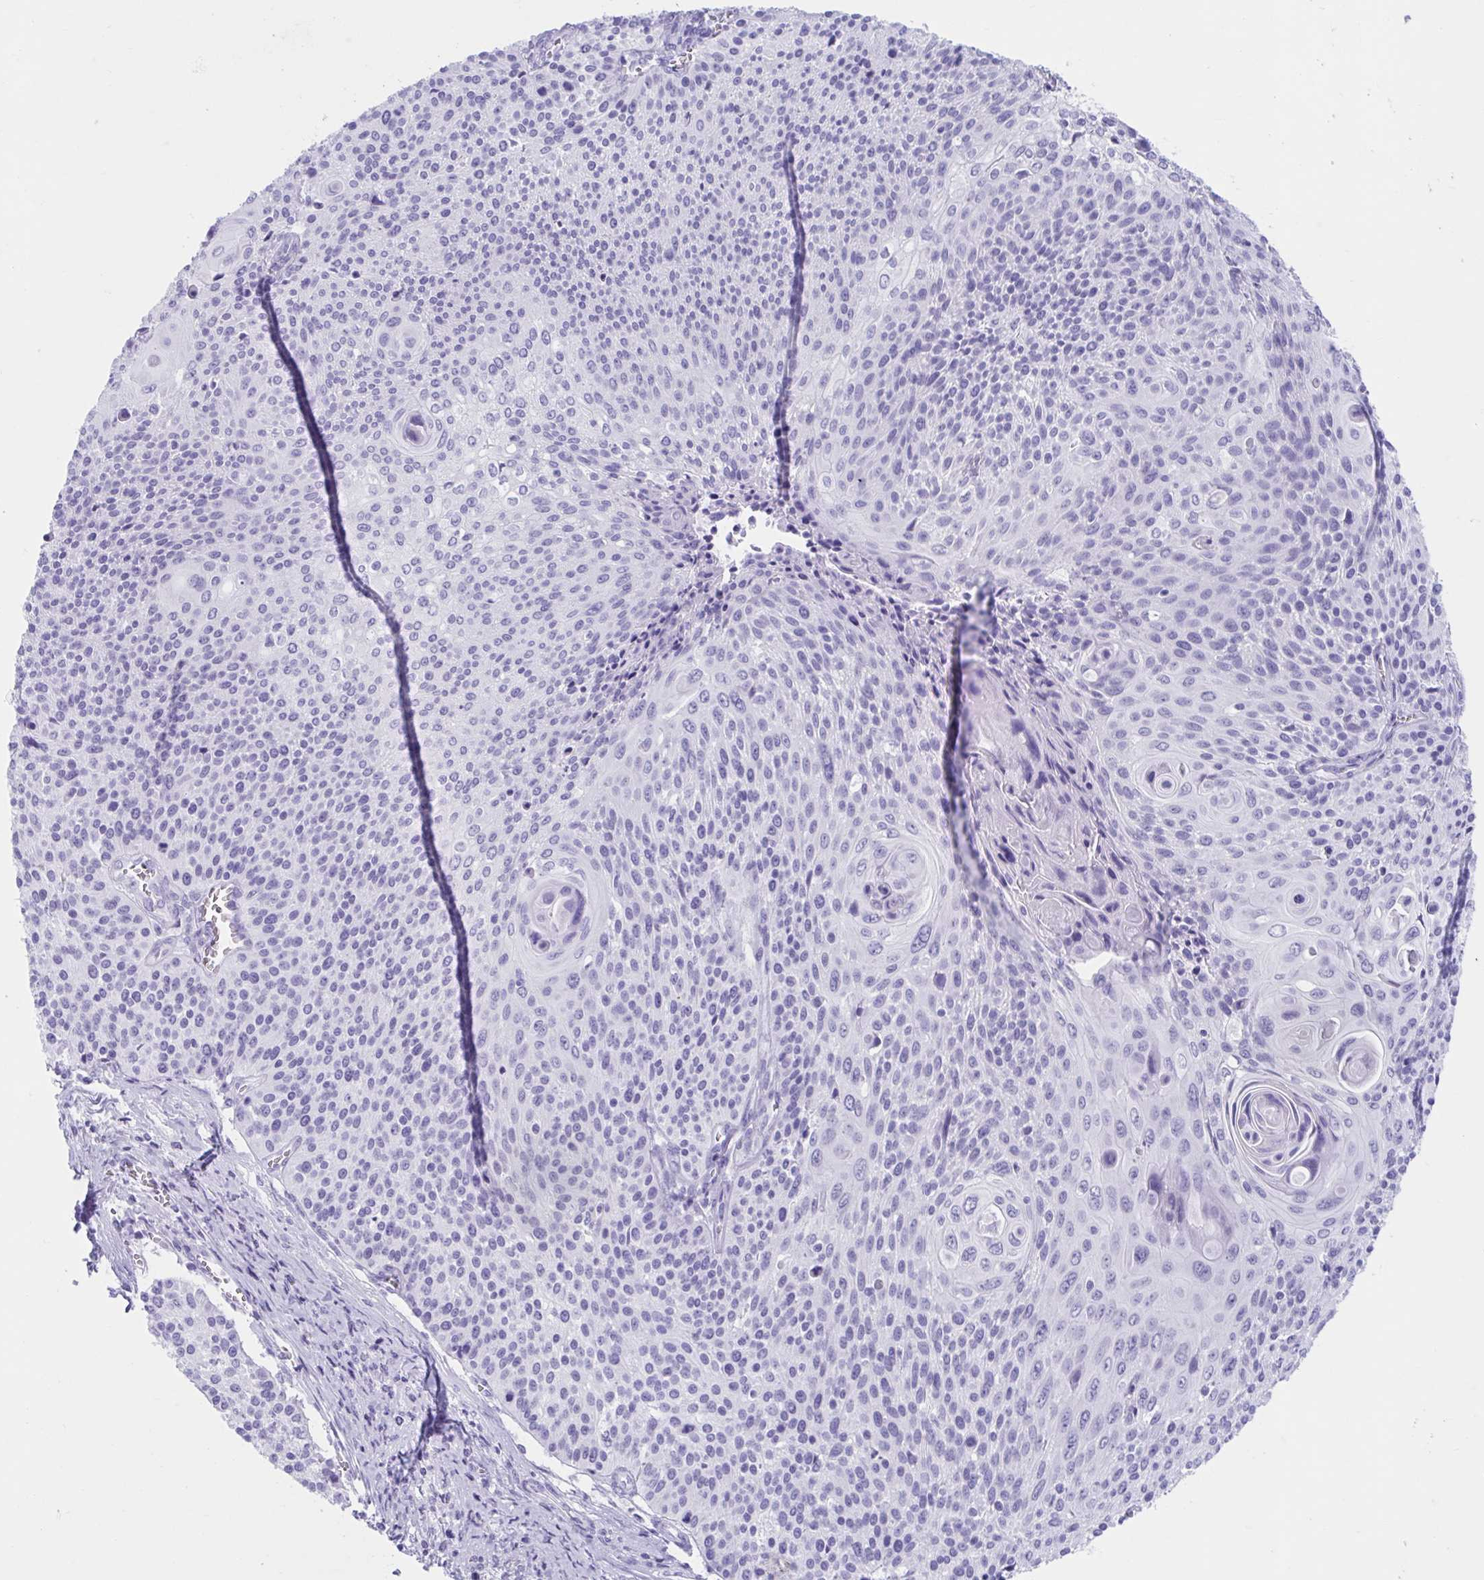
{"staining": {"intensity": "negative", "quantity": "none", "location": "none"}, "tissue": "cervical cancer", "cell_type": "Tumor cells", "image_type": "cancer", "snomed": [{"axis": "morphology", "description": "Squamous cell carcinoma, NOS"}, {"axis": "topography", "description": "Cervix"}], "caption": "Immunohistochemistry photomicrograph of neoplastic tissue: cervical cancer stained with DAB (3,3'-diaminobenzidine) shows no significant protein expression in tumor cells.", "gene": "TMEM35A", "patient": {"sex": "female", "age": 31}}